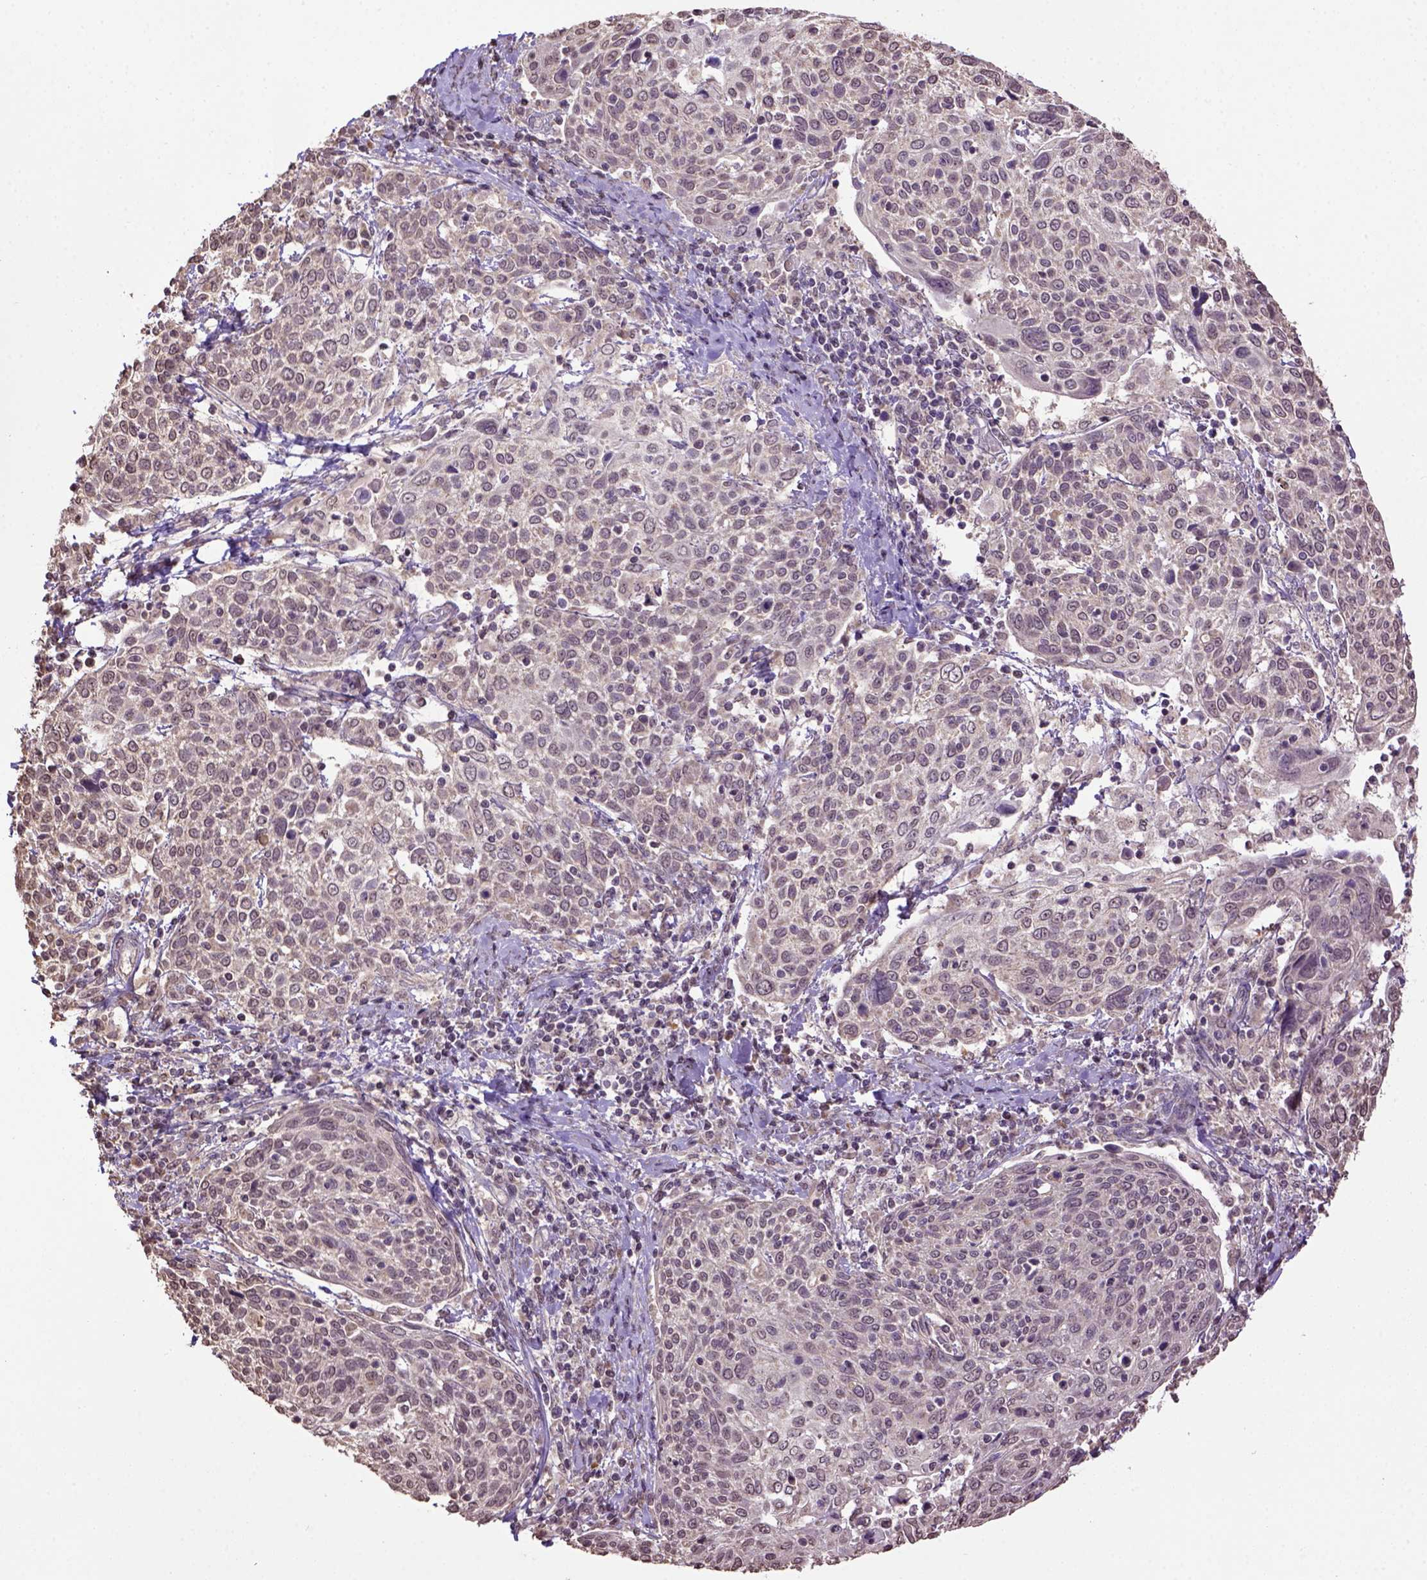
{"staining": {"intensity": "negative", "quantity": "none", "location": "none"}, "tissue": "cervical cancer", "cell_type": "Tumor cells", "image_type": "cancer", "snomed": [{"axis": "morphology", "description": "Squamous cell carcinoma, NOS"}, {"axis": "topography", "description": "Cervix"}], "caption": "An image of squamous cell carcinoma (cervical) stained for a protein displays no brown staining in tumor cells.", "gene": "WDR17", "patient": {"sex": "female", "age": 61}}